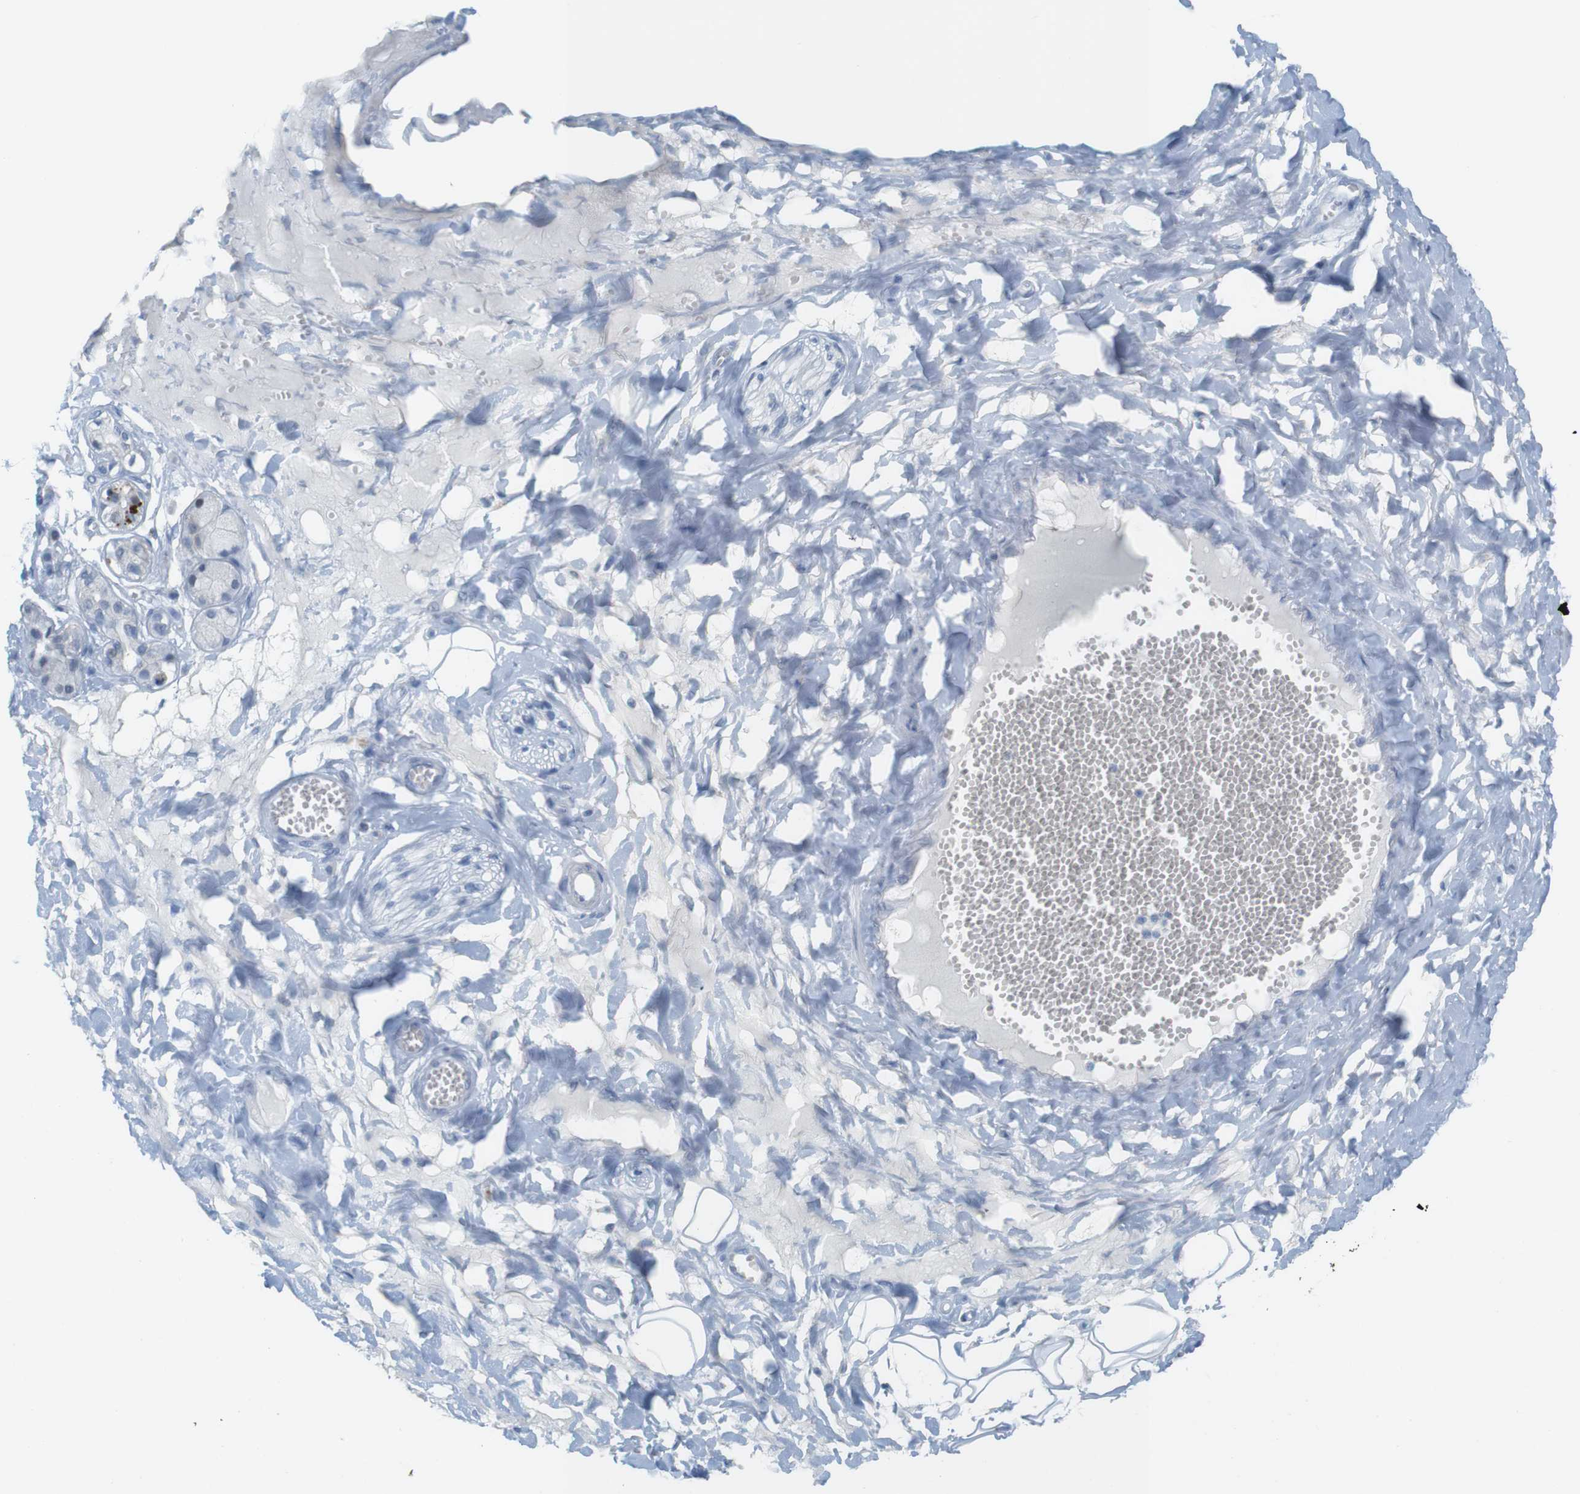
{"staining": {"intensity": "negative", "quantity": "none", "location": "none"}, "tissue": "adipose tissue", "cell_type": "Adipocytes", "image_type": "normal", "snomed": [{"axis": "morphology", "description": "Normal tissue, NOS"}, {"axis": "morphology", "description": "Inflammation, NOS"}, {"axis": "topography", "description": "Salivary gland"}, {"axis": "topography", "description": "Peripheral nerve tissue"}], "caption": "Immunohistochemical staining of benign human adipose tissue displays no significant positivity in adipocytes.", "gene": "YIPF1", "patient": {"sex": "female", "age": 75}}